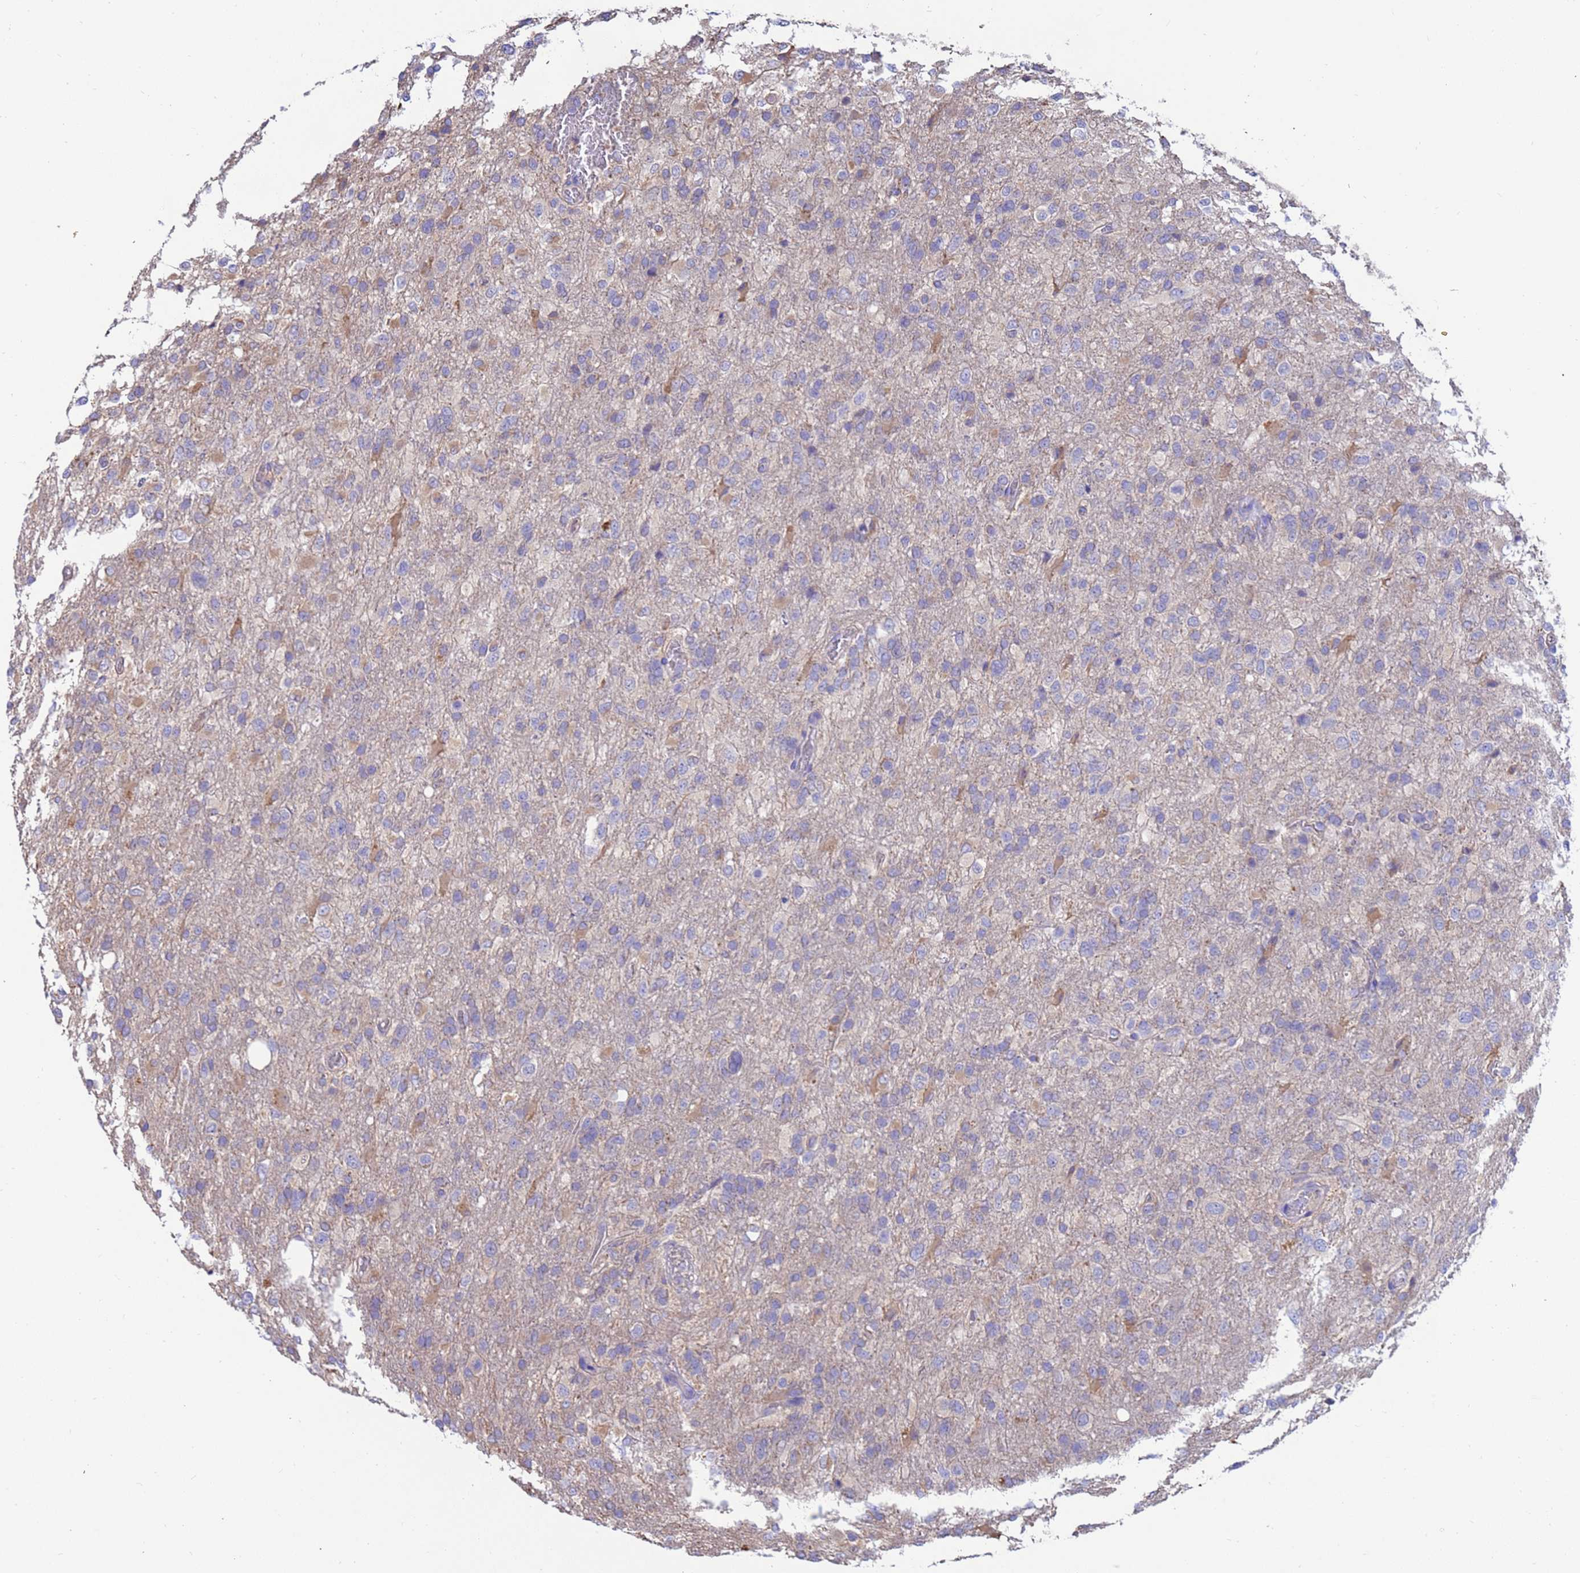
{"staining": {"intensity": "negative", "quantity": "none", "location": "none"}, "tissue": "glioma", "cell_type": "Tumor cells", "image_type": "cancer", "snomed": [{"axis": "morphology", "description": "Glioma, malignant, High grade"}, {"axis": "topography", "description": "Brain"}], "caption": "Immunohistochemistry of human malignant glioma (high-grade) shows no staining in tumor cells. Nuclei are stained in blue.", "gene": "SRL", "patient": {"sex": "female", "age": 74}}